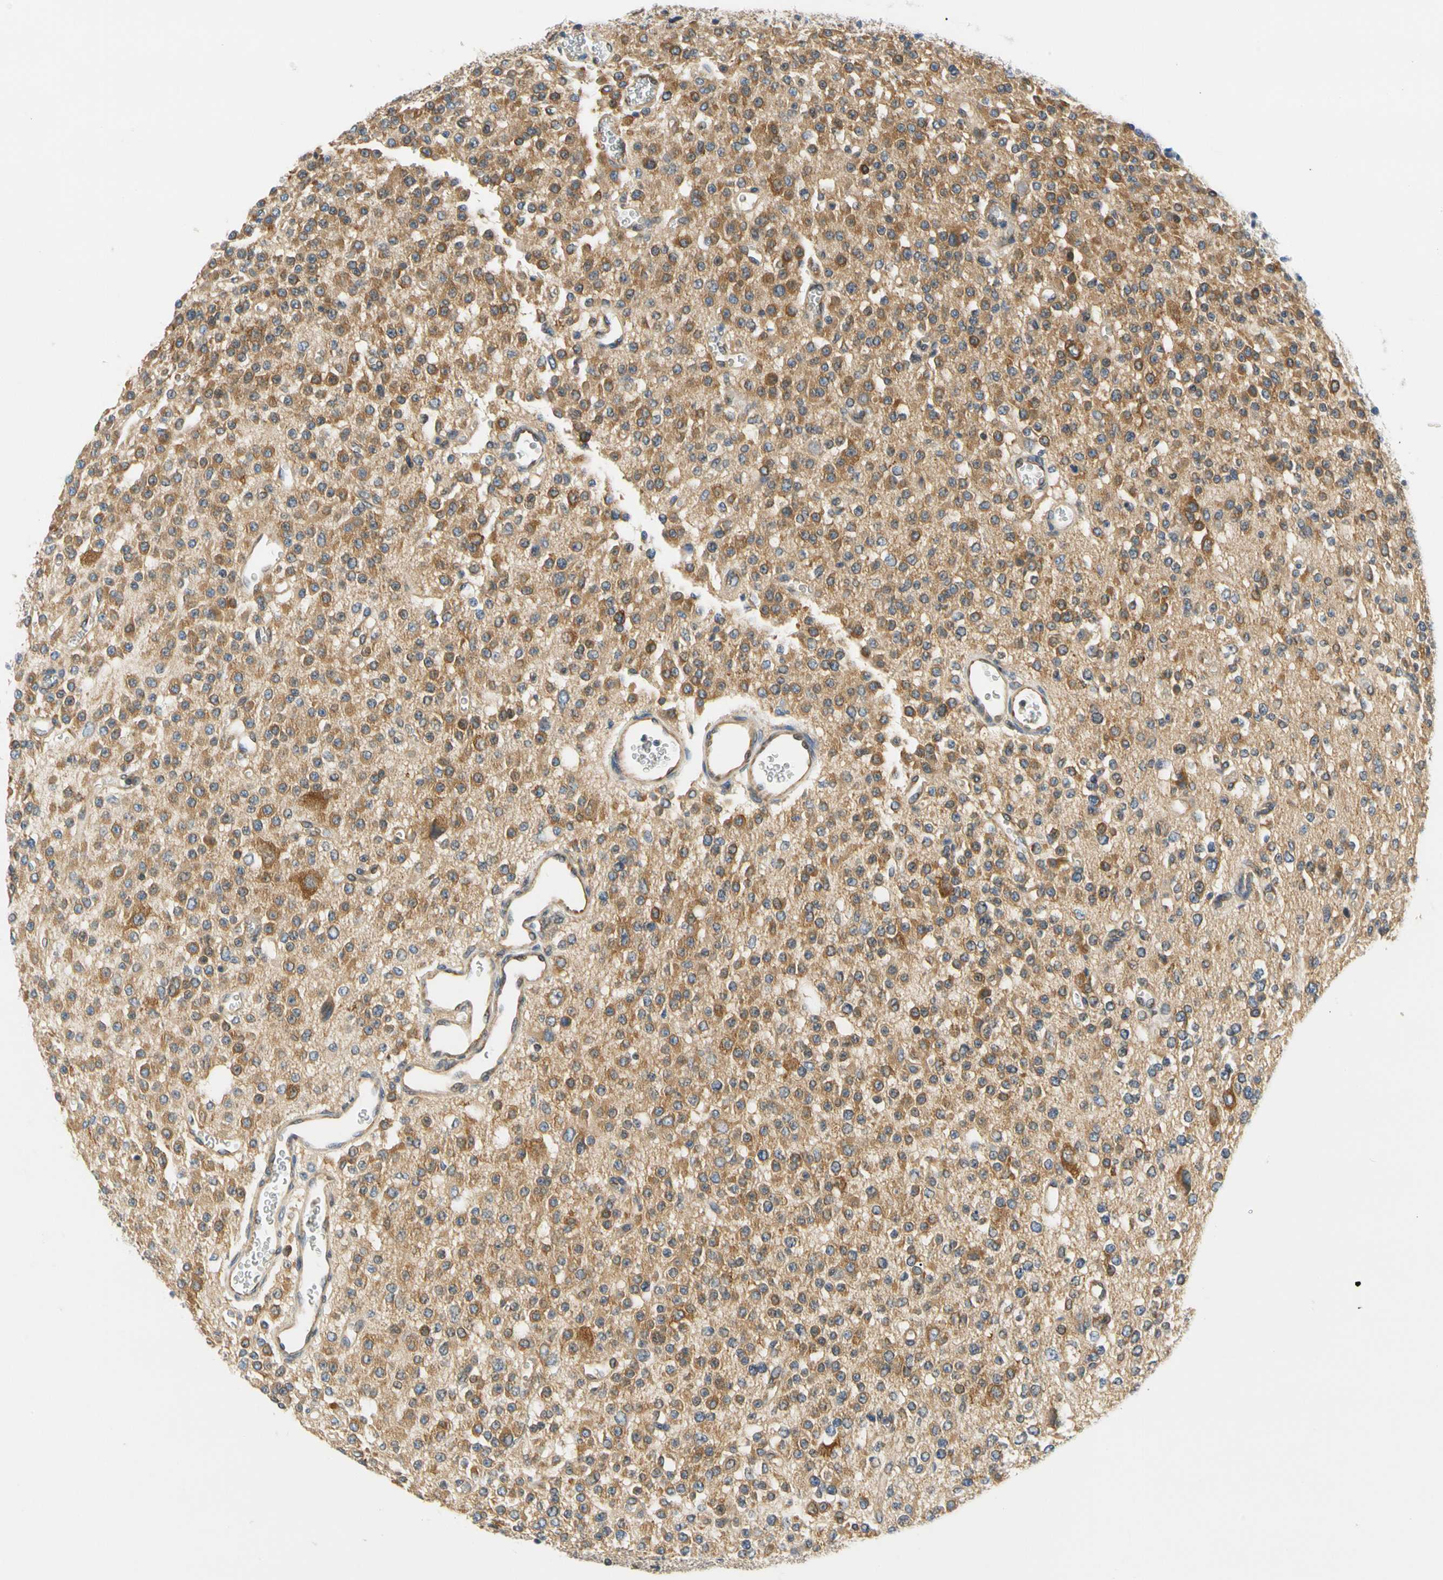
{"staining": {"intensity": "moderate", "quantity": ">75%", "location": "cytoplasmic/membranous"}, "tissue": "glioma", "cell_type": "Tumor cells", "image_type": "cancer", "snomed": [{"axis": "morphology", "description": "Glioma, malignant, Low grade"}, {"axis": "topography", "description": "Brain"}], "caption": "Moderate cytoplasmic/membranous protein expression is identified in about >75% of tumor cells in malignant glioma (low-grade).", "gene": "LRRC47", "patient": {"sex": "male", "age": 38}}